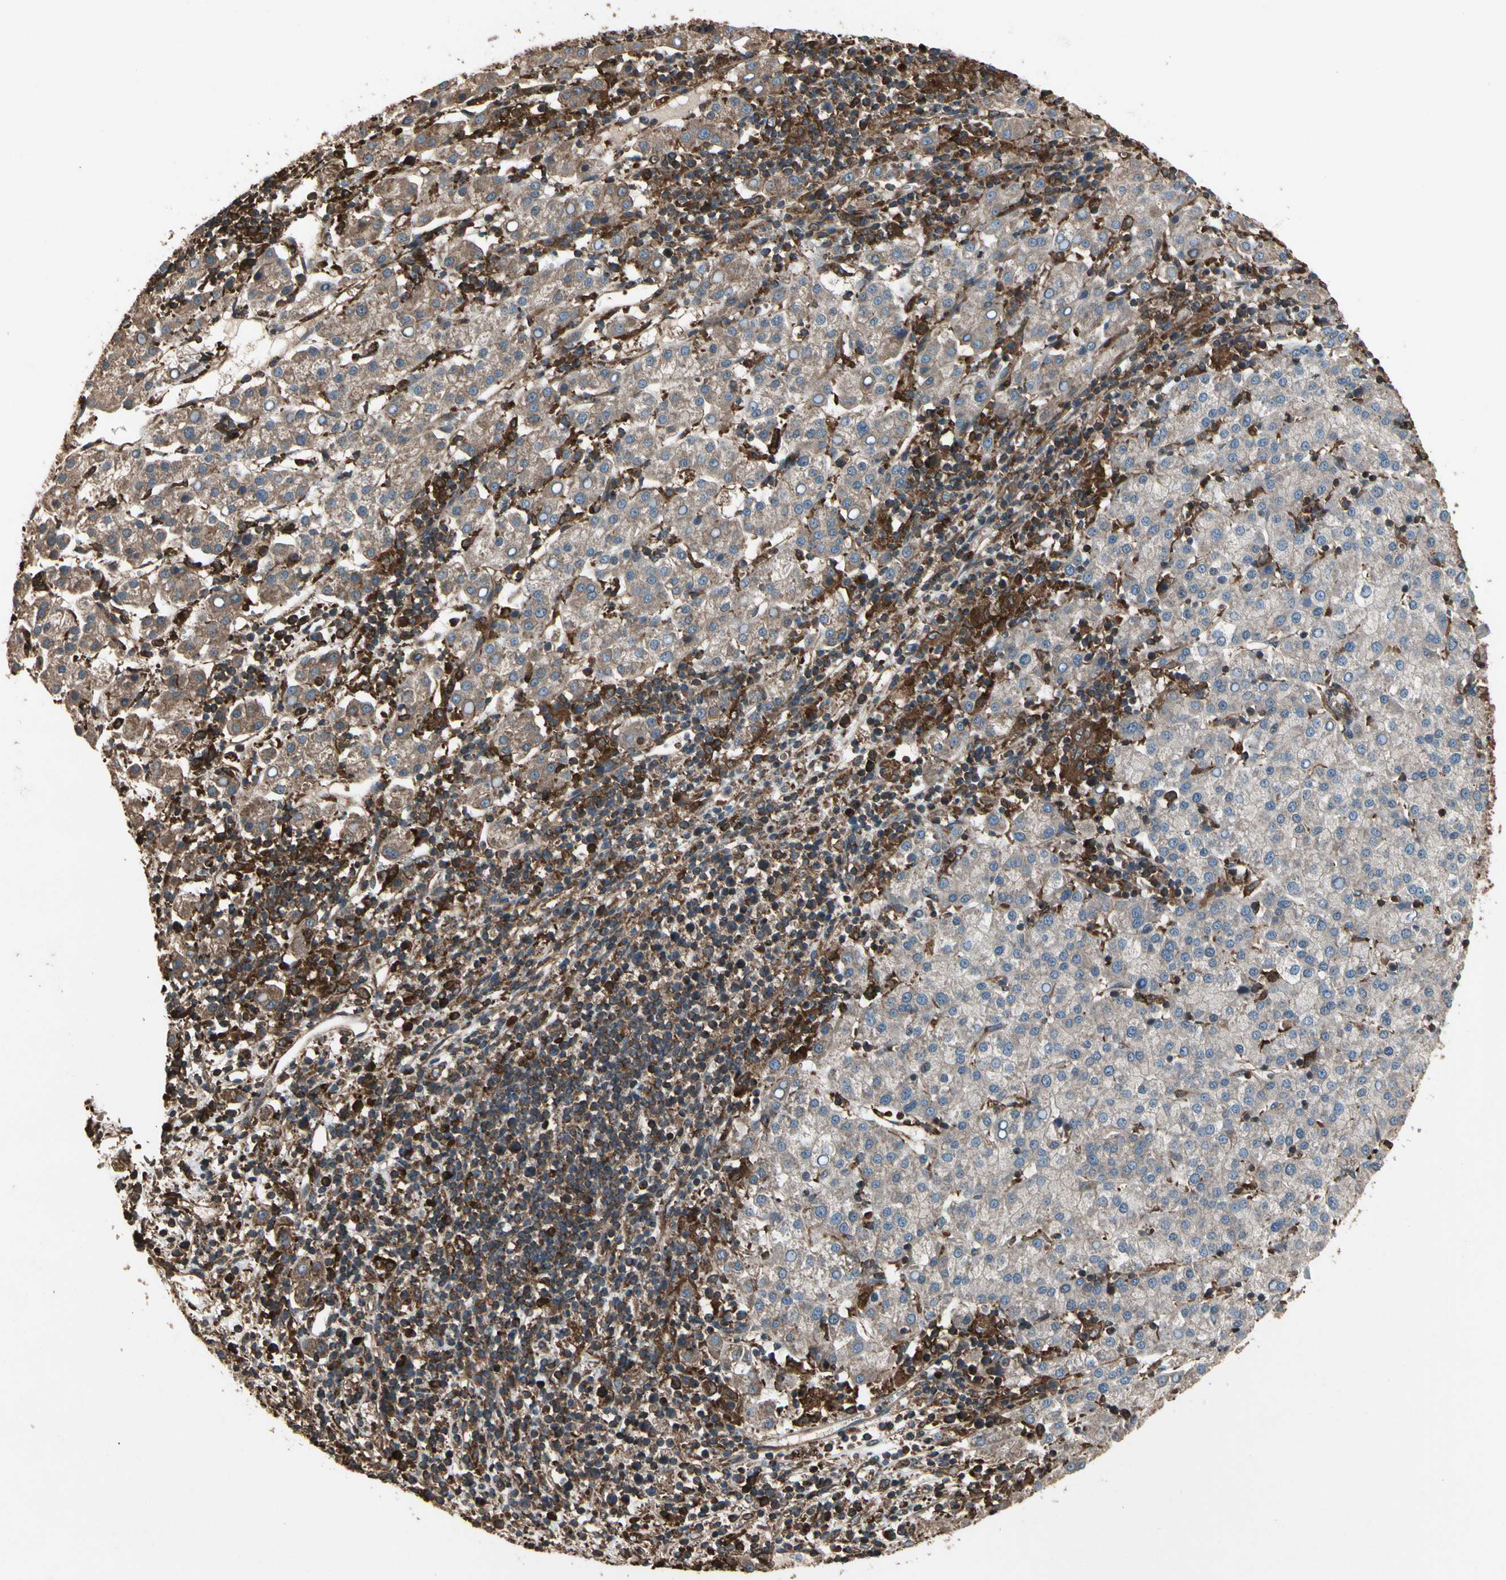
{"staining": {"intensity": "moderate", "quantity": ">75%", "location": "cytoplasmic/membranous"}, "tissue": "liver cancer", "cell_type": "Tumor cells", "image_type": "cancer", "snomed": [{"axis": "morphology", "description": "Carcinoma, Hepatocellular, NOS"}, {"axis": "topography", "description": "Liver"}], "caption": "The micrograph shows immunohistochemical staining of hepatocellular carcinoma (liver). There is moderate cytoplasmic/membranous staining is identified in about >75% of tumor cells.", "gene": "AGBL2", "patient": {"sex": "female", "age": 58}}